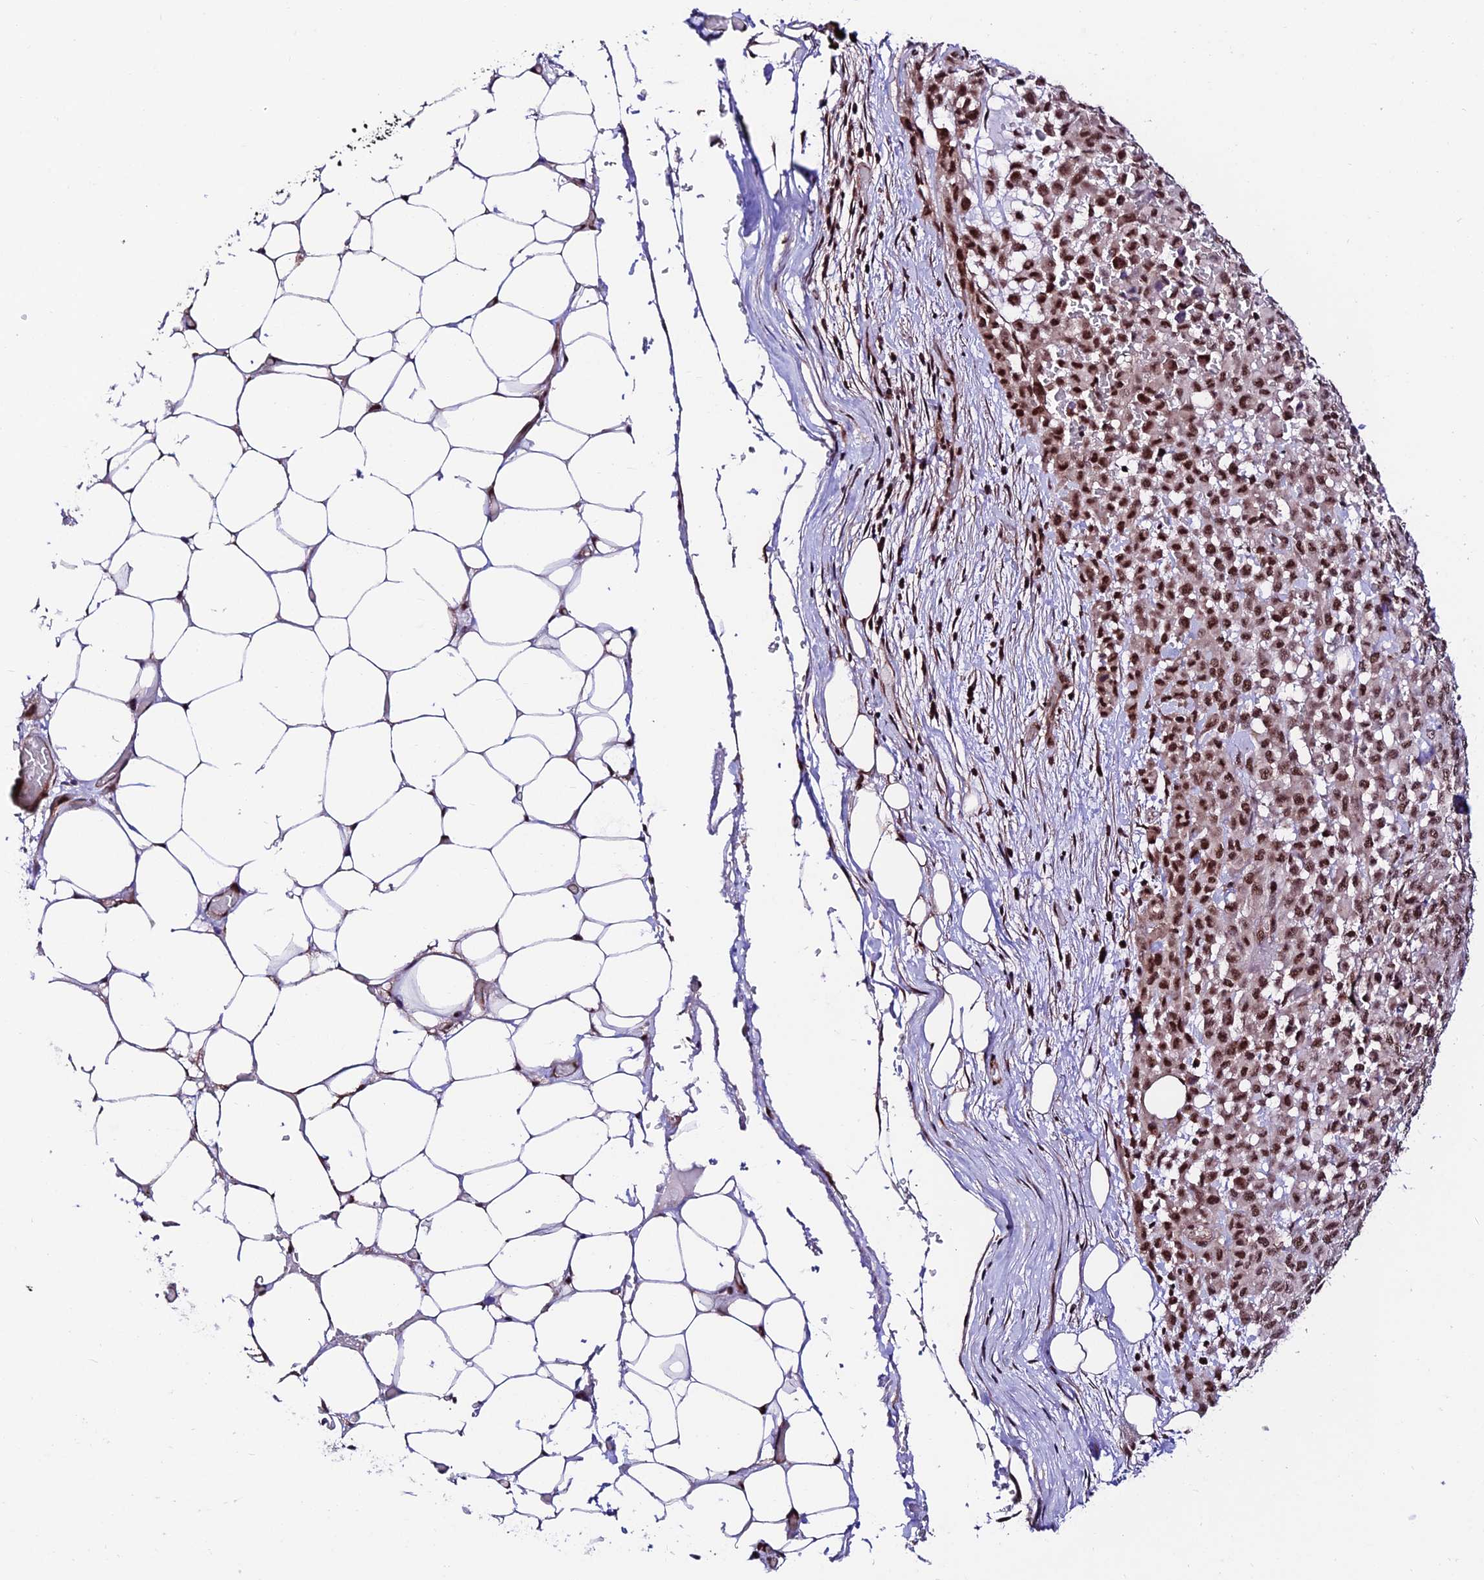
{"staining": {"intensity": "strong", "quantity": ">75%", "location": "nuclear"}, "tissue": "melanoma", "cell_type": "Tumor cells", "image_type": "cancer", "snomed": [{"axis": "morphology", "description": "Malignant melanoma, Metastatic site"}, {"axis": "topography", "description": "Skin"}], "caption": "Melanoma stained for a protein exhibits strong nuclear positivity in tumor cells.", "gene": "RBM42", "patient": {"sex": "female", "age": 81}}